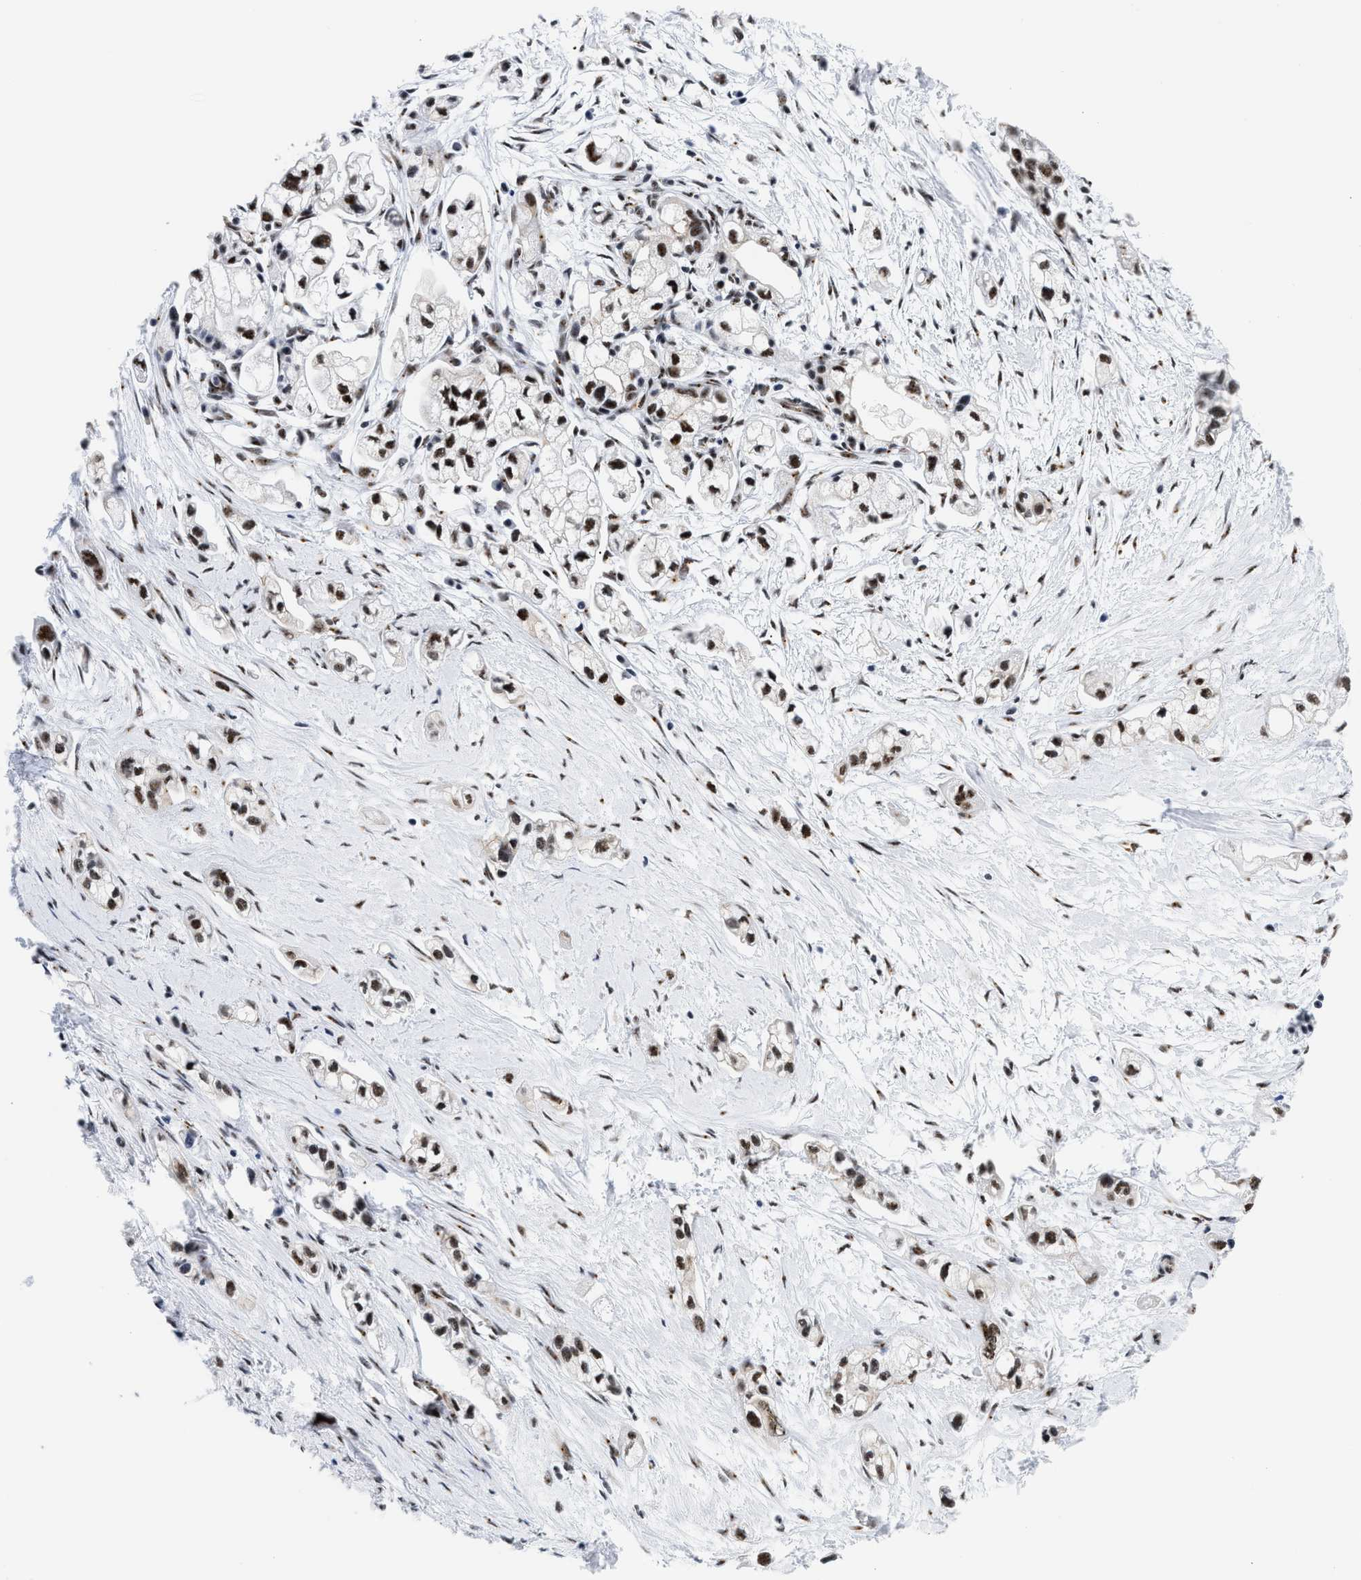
{"staining": {"intensity": "moderate", "quantity": ">75%", "location": "nuclear"}, "tissue": "pancreatic cancer", "cell_type": "Tumor cells", "image_type": "cancer", "snomed": [{"axis": "morphology", "description": "Adenocarcinoma, NOS"}, {"axis": "topography", "description": "Pancreas"}], "caption": "Protein analysis of adenocarcinoma (pancreatic) tissue demonstrates moderate nuclear positivity in about >75% of tumor cells. (IHC, brightfield microscopy, high magnification).", "gene": "RBM8A", "patient": {"sex": "male", "age": 74}}